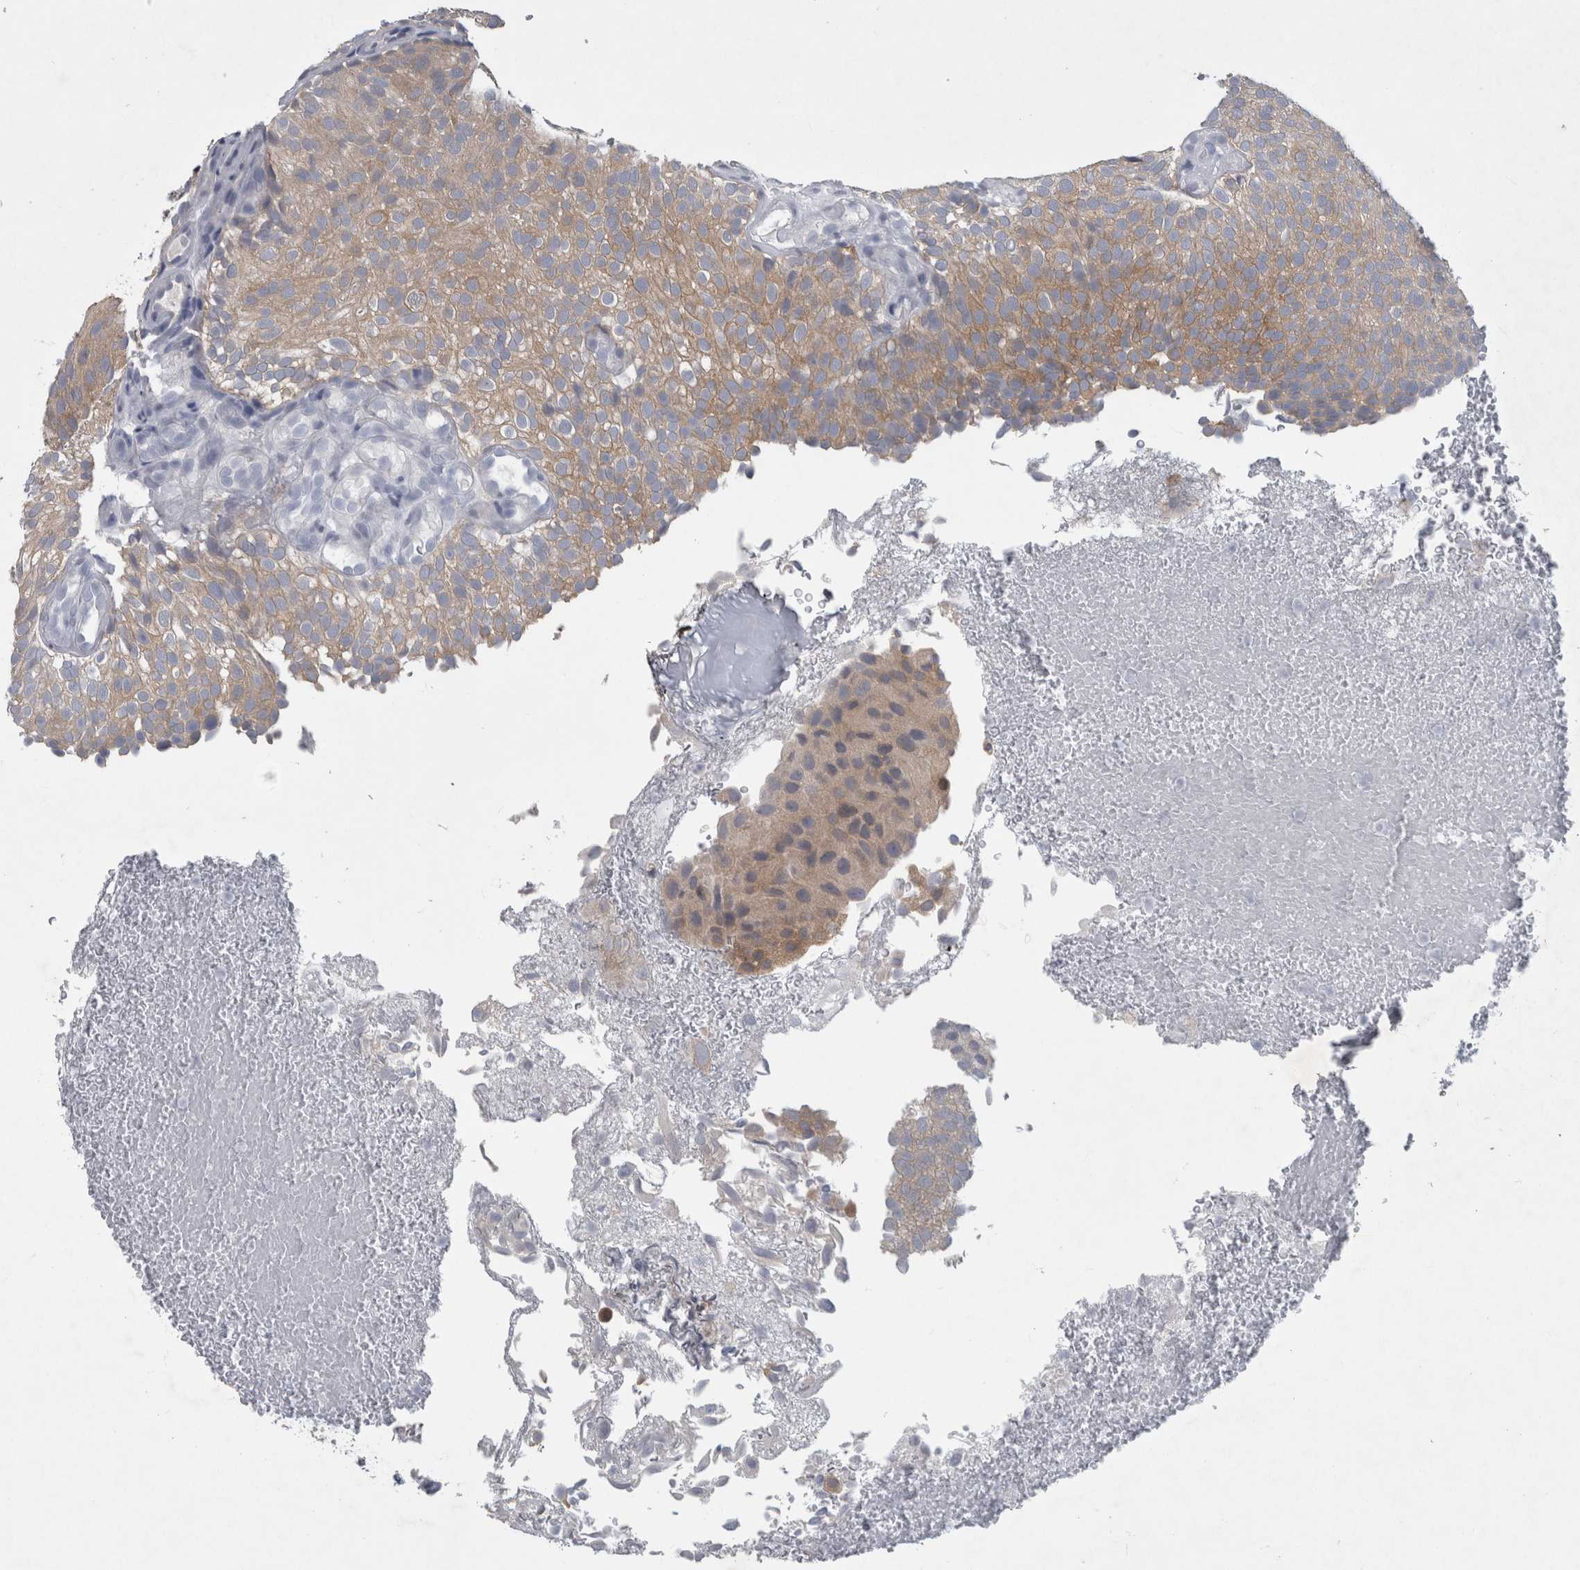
{"staining": {"intensity": "weak", "quantity": ">75%", "location": "cytoplasmic/membranous"}, "tissue": "urothelial cancer", "cell_type": "Tumor cells", "image_type": "cancer", "snomed": [{"axis": "morphology", "description": "Urothelial carcinoma, Low grade"}, {"axis": "topography", "description": "Urinary bladder"}], "caption": "Brown immunohistochemical staining in human low-grade urothelial carcinoma exhibits weak cytoplasmic/membranous expression in approximately >75% of tumor cells. (Stains: DAB (3,3'-diaminobenzidine) in brown, nuclei in blue, Microscopy: brightfield microscopy at high magnification).", "gene": "FAM83H", "patient": {"sex": "male", "age": 78}}